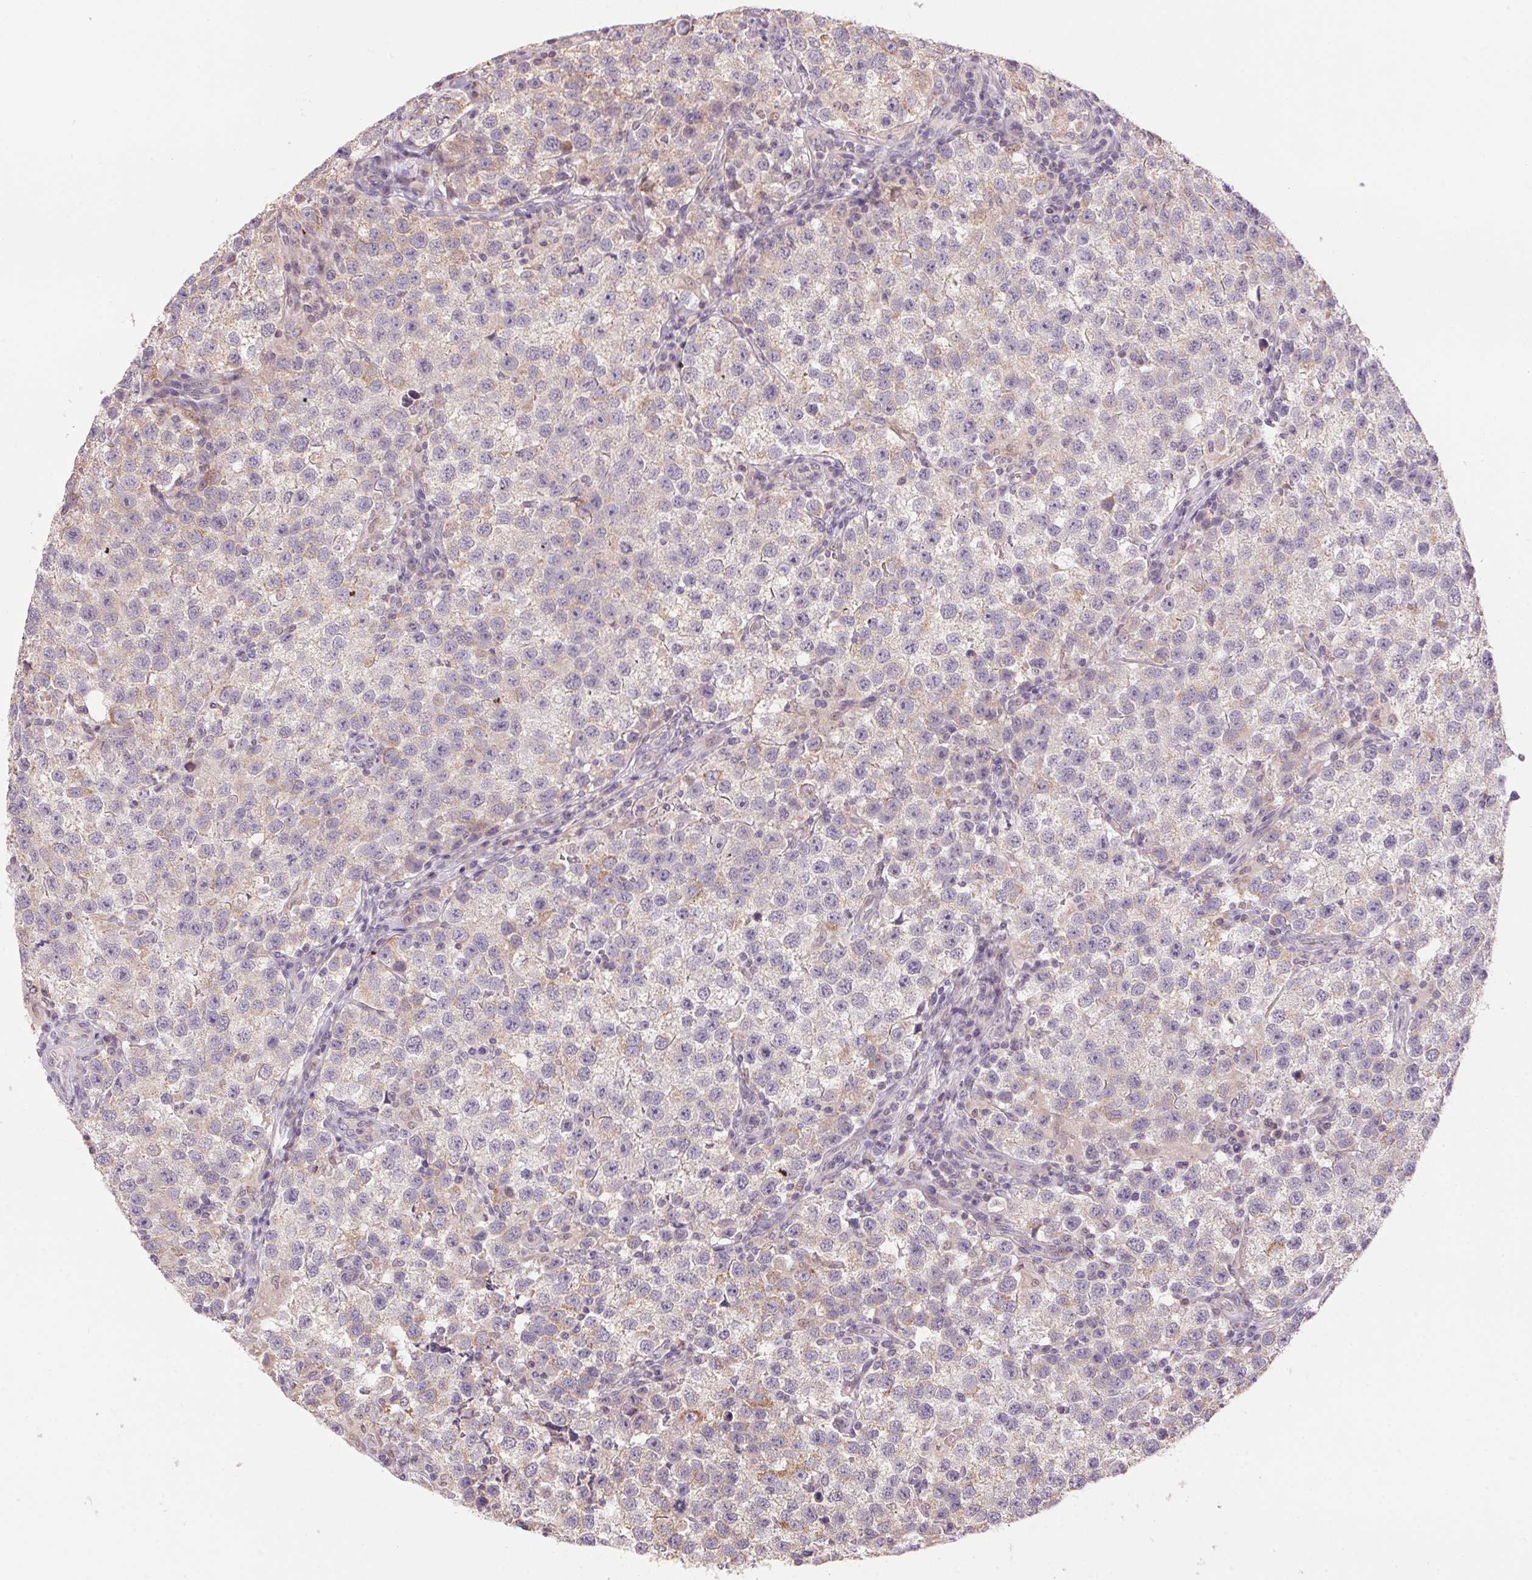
{"staining": {"intensity": "weak", "quantity": "<25%", "location": "cytoplasmic/membranous"}, "tissue": "testis cancer", "cell_type": "Tumor cells", "image_type": "cancer", "snomed": [{"axis": "morphology", "description": "Seminoma, NOS"}, {"axis": "topography", "description": "Testis"}], "caption": "DAB (3,3'-diaminobenzidine) immunohistochemical staining of human testis cancer (seminoma) reveals no significant staining in tumor cells.", "gene": "SC5D", "patient": {"sex": "male", "age": 37}}